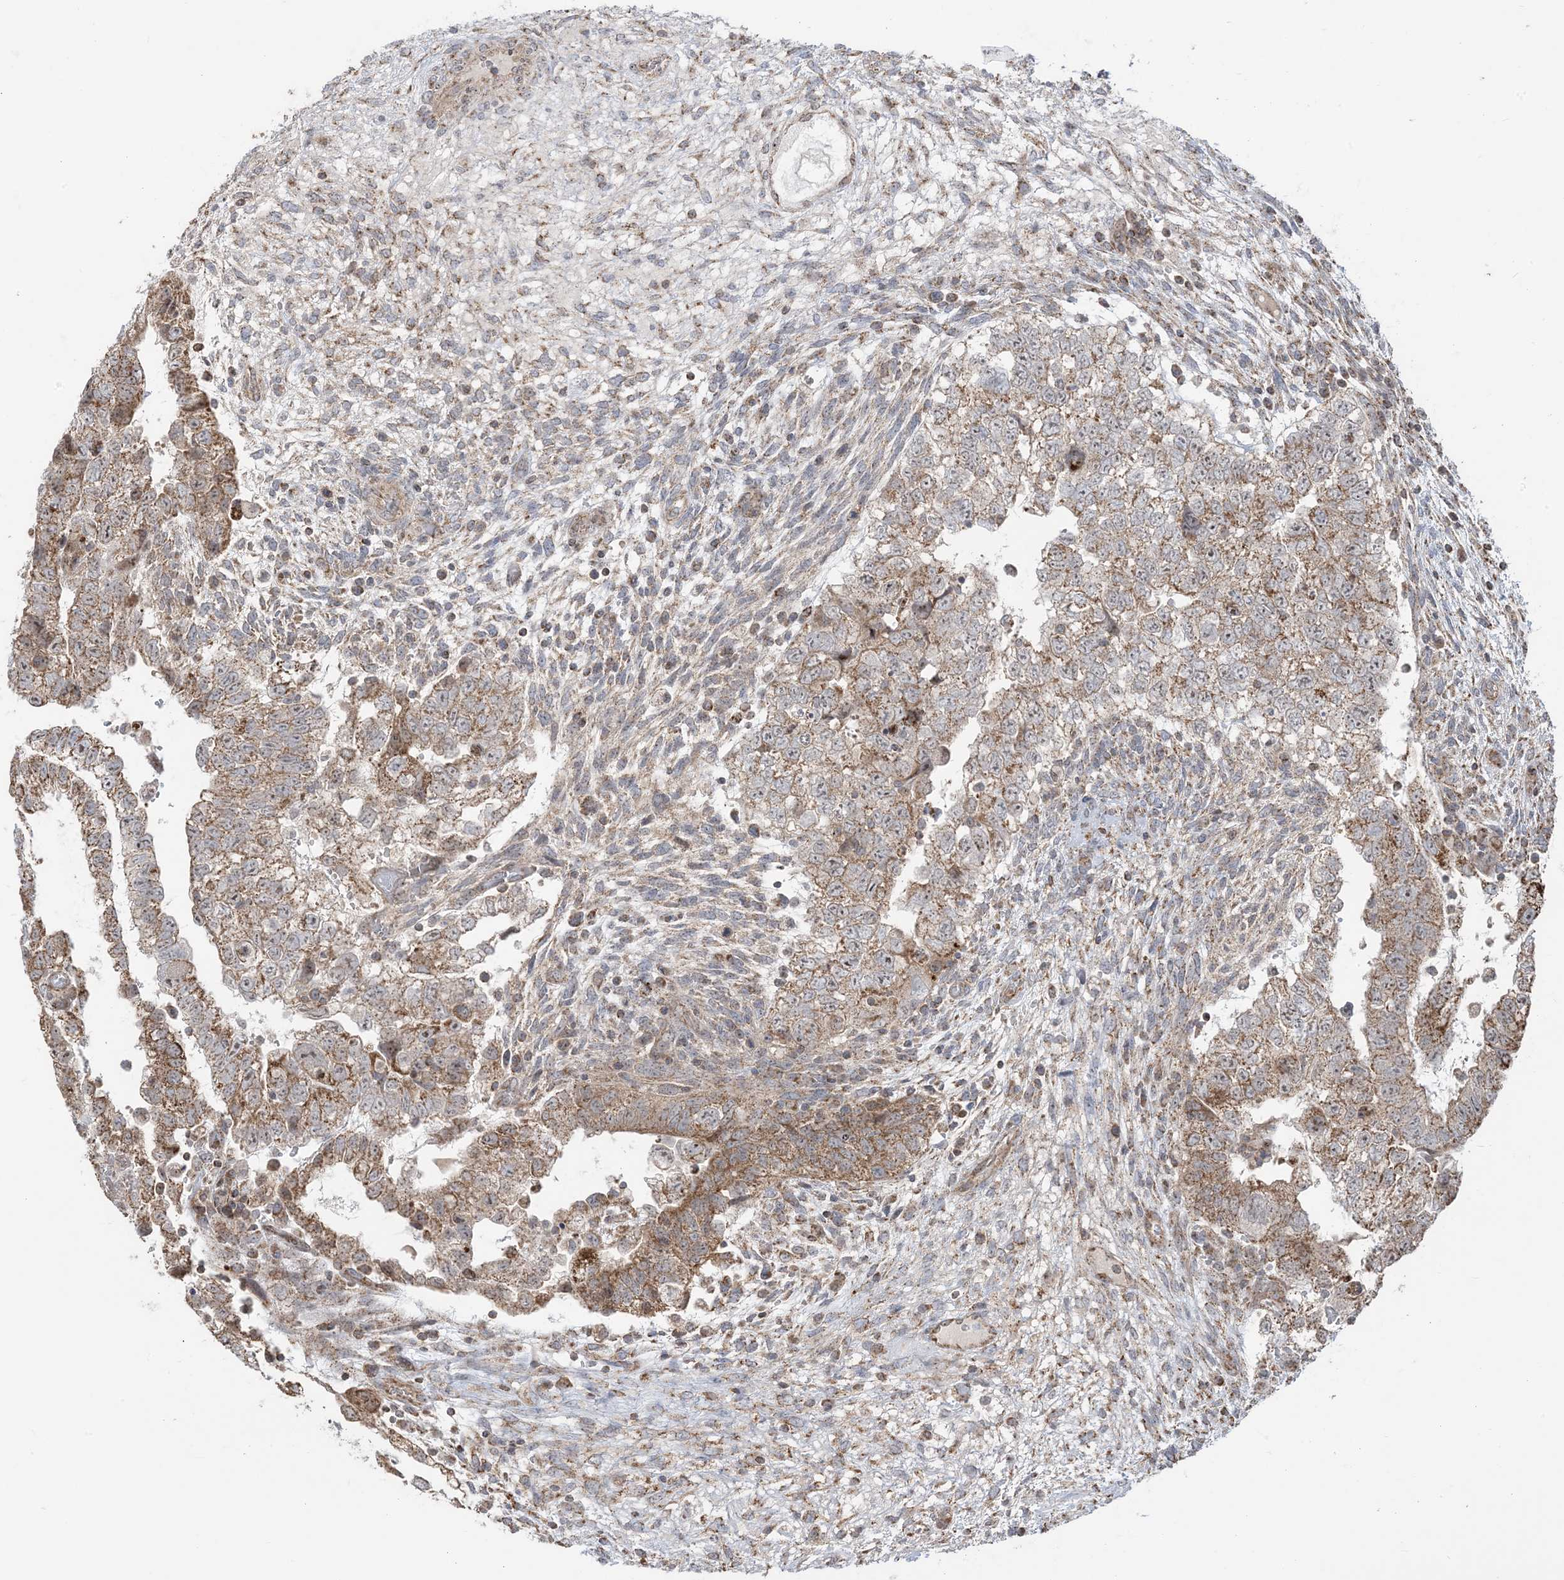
{"staining": {"intensity": "moderate", "quantity": ">75%", "location": "cytoplasmic/membranous,nuclear"}, "tissue": "testis cancer", "cell_type": "Tumor cells", "image_type": "cancer", "snomed": [{"axis": "morphology", "description": "Carcinoma, Embryonal, NOS"}, {"axis": "topography", "description": "Testis"}], "caption": "High-magnification brightfield microscopy of embryonal carcinoma (testis) stained with DAB (3,3'-diaminobenzidine) (brown) and counterstained with hematoxylin (blue). tumor cells exhibit moderate cytoplasmic/membranous and nuclear staining is appreciated in approximately>75% of cells.", "gene": "MAPKBP1", "patient": {"sex": "male", "age": 37}}